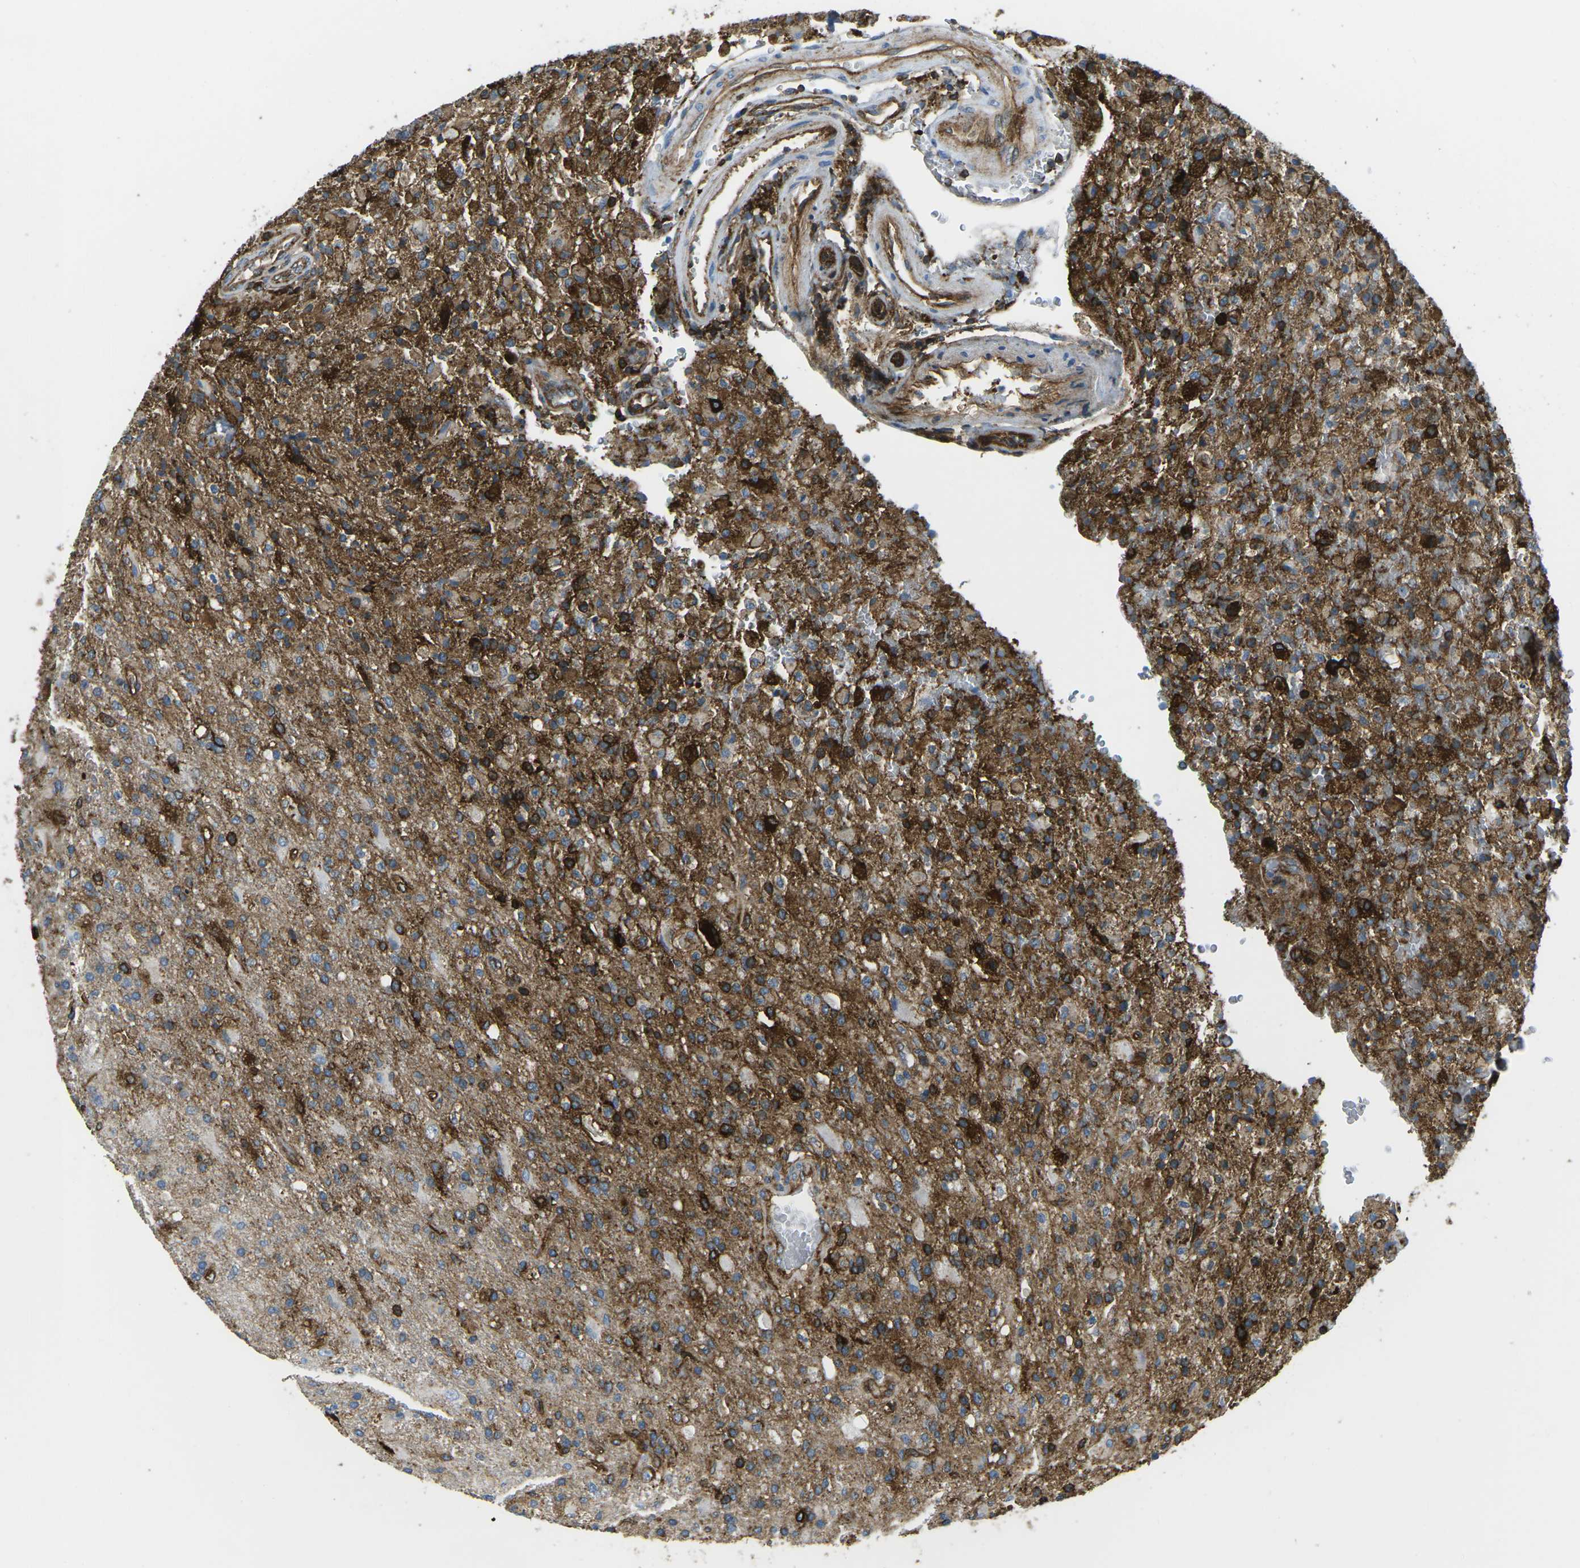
{"staining": {"intensity": "strong", "quantity": "25%-75%", "location": "cytoplasmic/membranous"}, "tissue": "glioma", "cell_type": "Tumor cells", "image_type": "cancer", "snomed": [{"axis": "morphology", "description": "Glioma, malignant, High grade"}, {"axis": "topography", "description": "Brain"}], "caption": "Immunohistochemical staining of human glioma displays high levels of strong cytoplasmic/membranous staining in about 25%-75% of tumor cells. (Brightfield microscopy of DAB IHC at high magnification).", "gene": "HLA-B", "patient": {"sex": "male", "age": 71}}